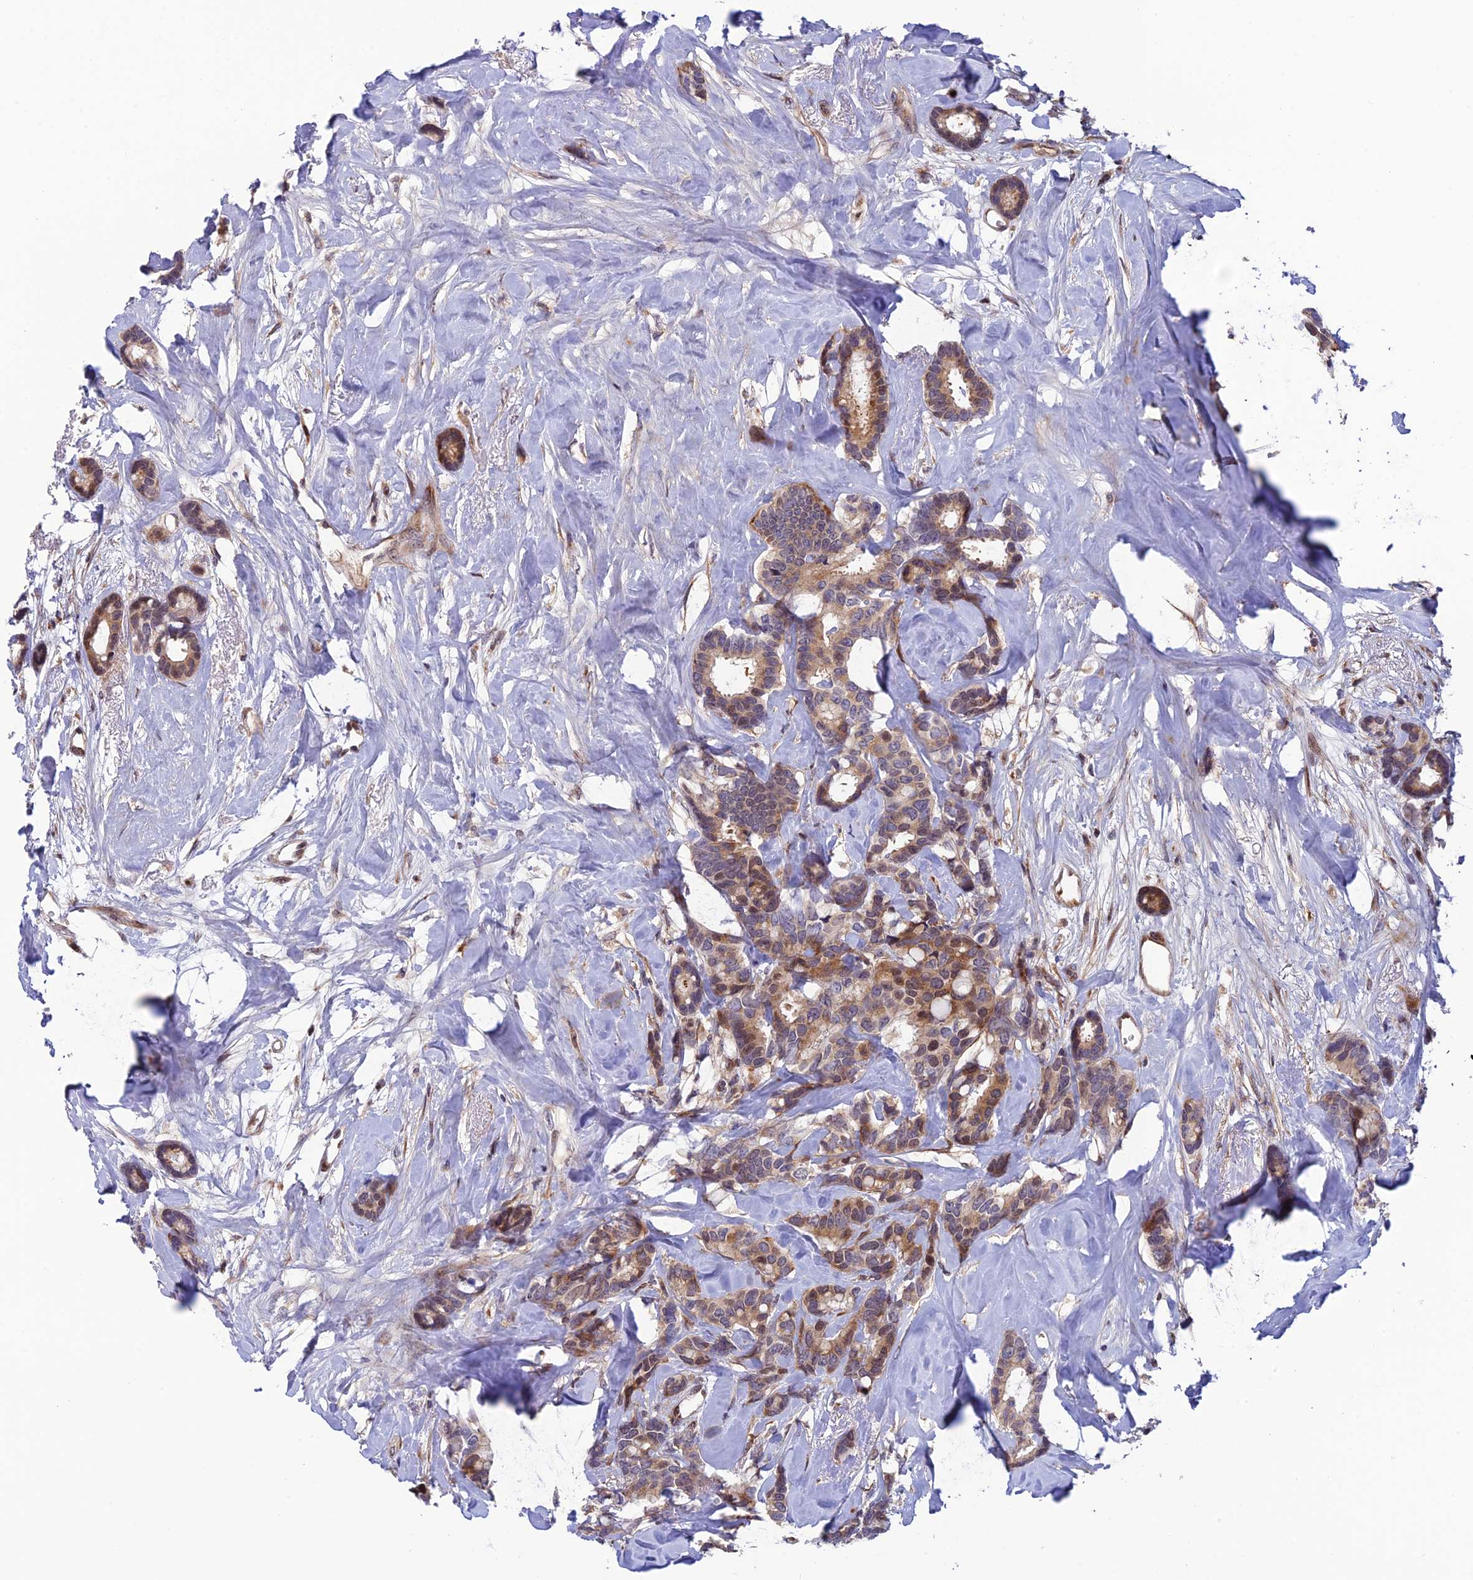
{"staining": {"intensity": "moderate", "quantity": ">75%", "location": "cytoplasmic/membranous,nuclear"}, "tissue": "breast cancer", "cell_type": "Tumor cells", "image_type": "cancer", "snomed": [{"axis": "morphology", "description": "Duct carcinoma"}, {"axis": "topography", "description": "Breast"}], "caption": "Tumor cells show moderate cytoplasmic/membranous and nuclear staining in about >75% of cells in breast intraductal carcinoma.", "gene": "SMIM7", "patient": {"sex": "female", "age": 87}}